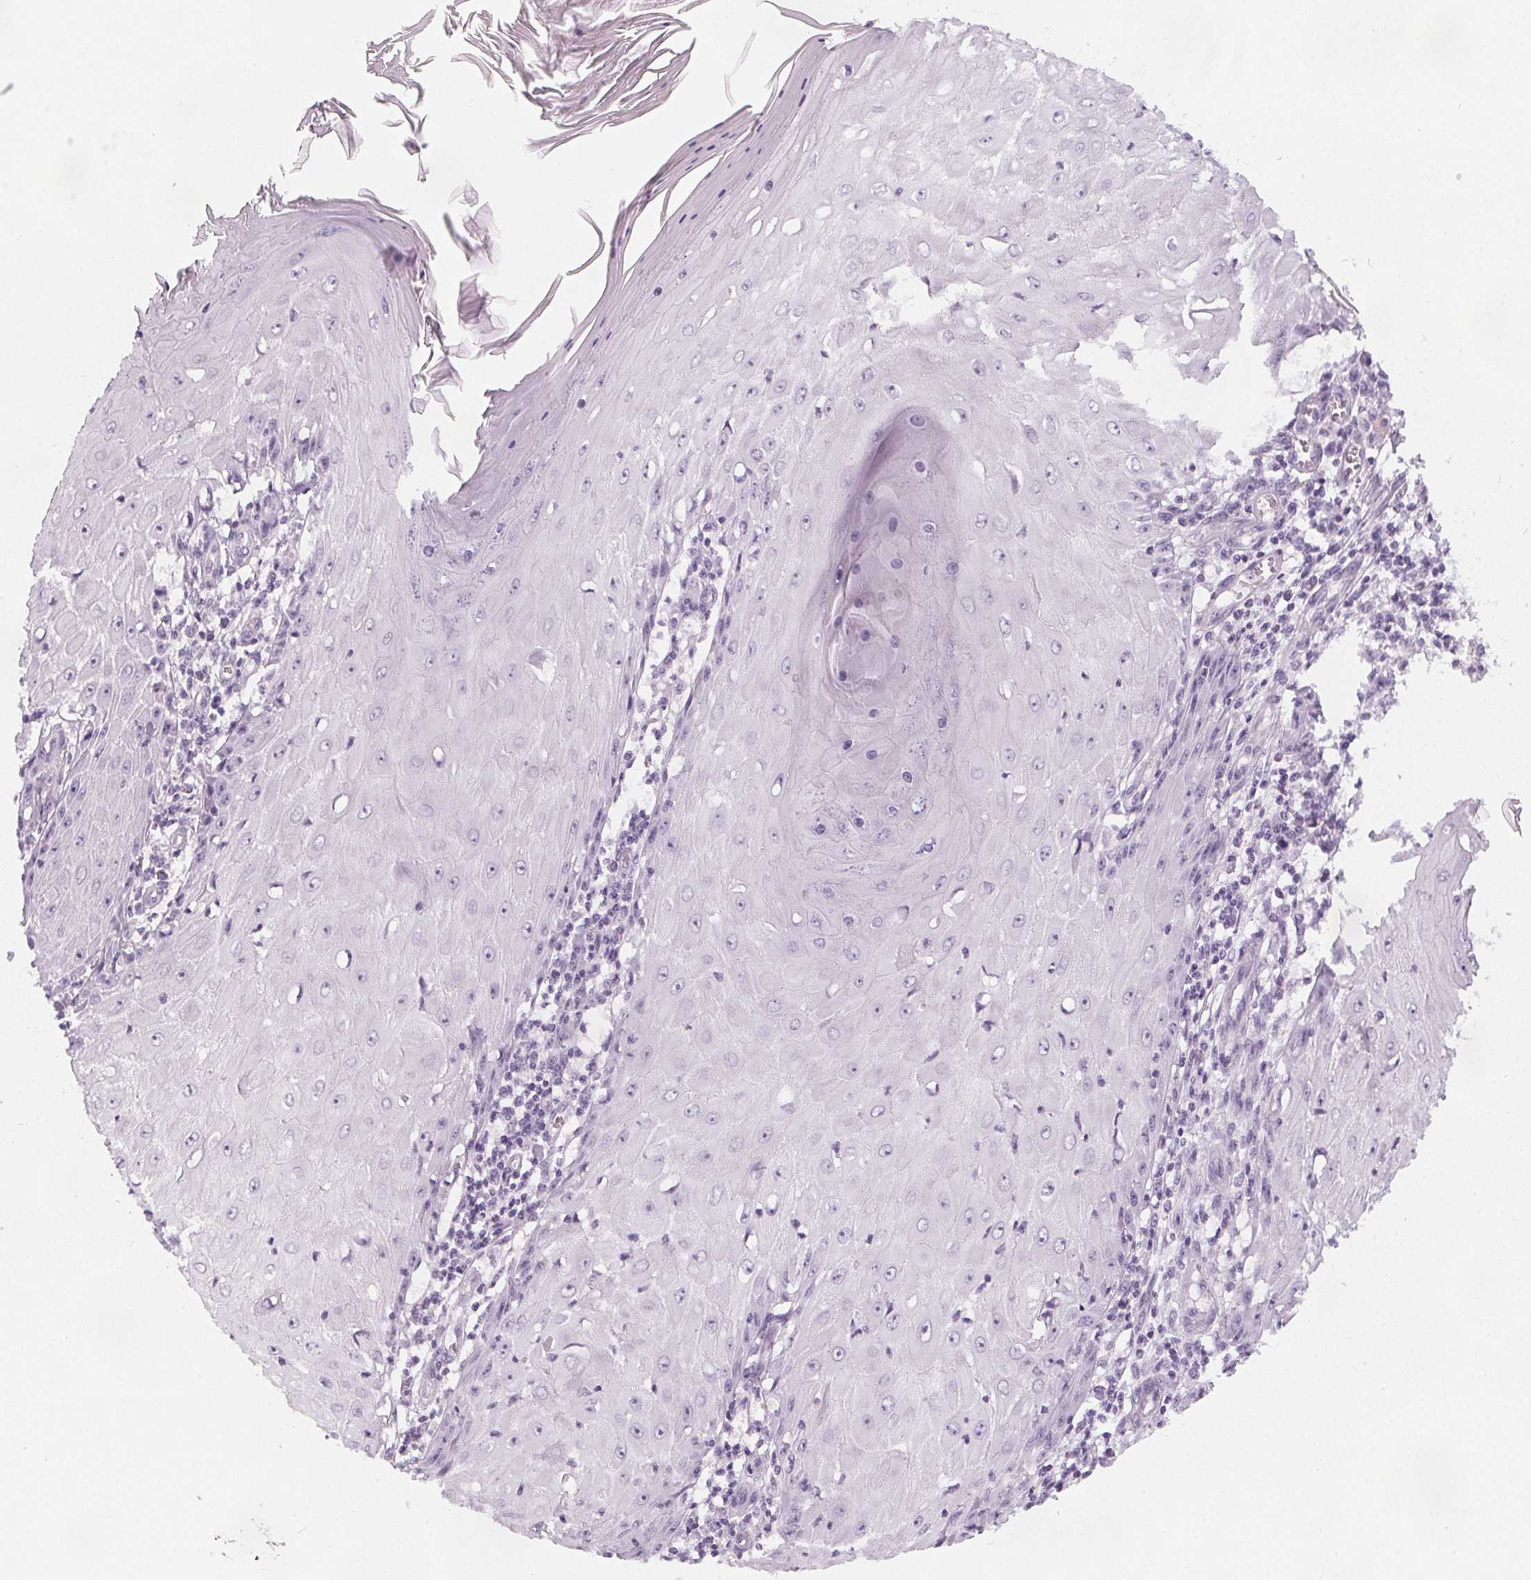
{"staining": {"intensity": "negative", "quantity": "none", "location": "none"}, "tissue": "skin cancer", "cell_type": "Tumor cells", "image_type": "cancer", "snomed": [{"axis": "morphology", "description": "Squamous cell carcinoma, NOS"}, {"axis": "topography", "description": "Skin"}], "caption": "Protein analysis of squamous cell carcinoma (skin) reveals no significant positivity in tumor cells.", "gene": "SLC5A12", "patient": {"sex": "female", "age": 73}}